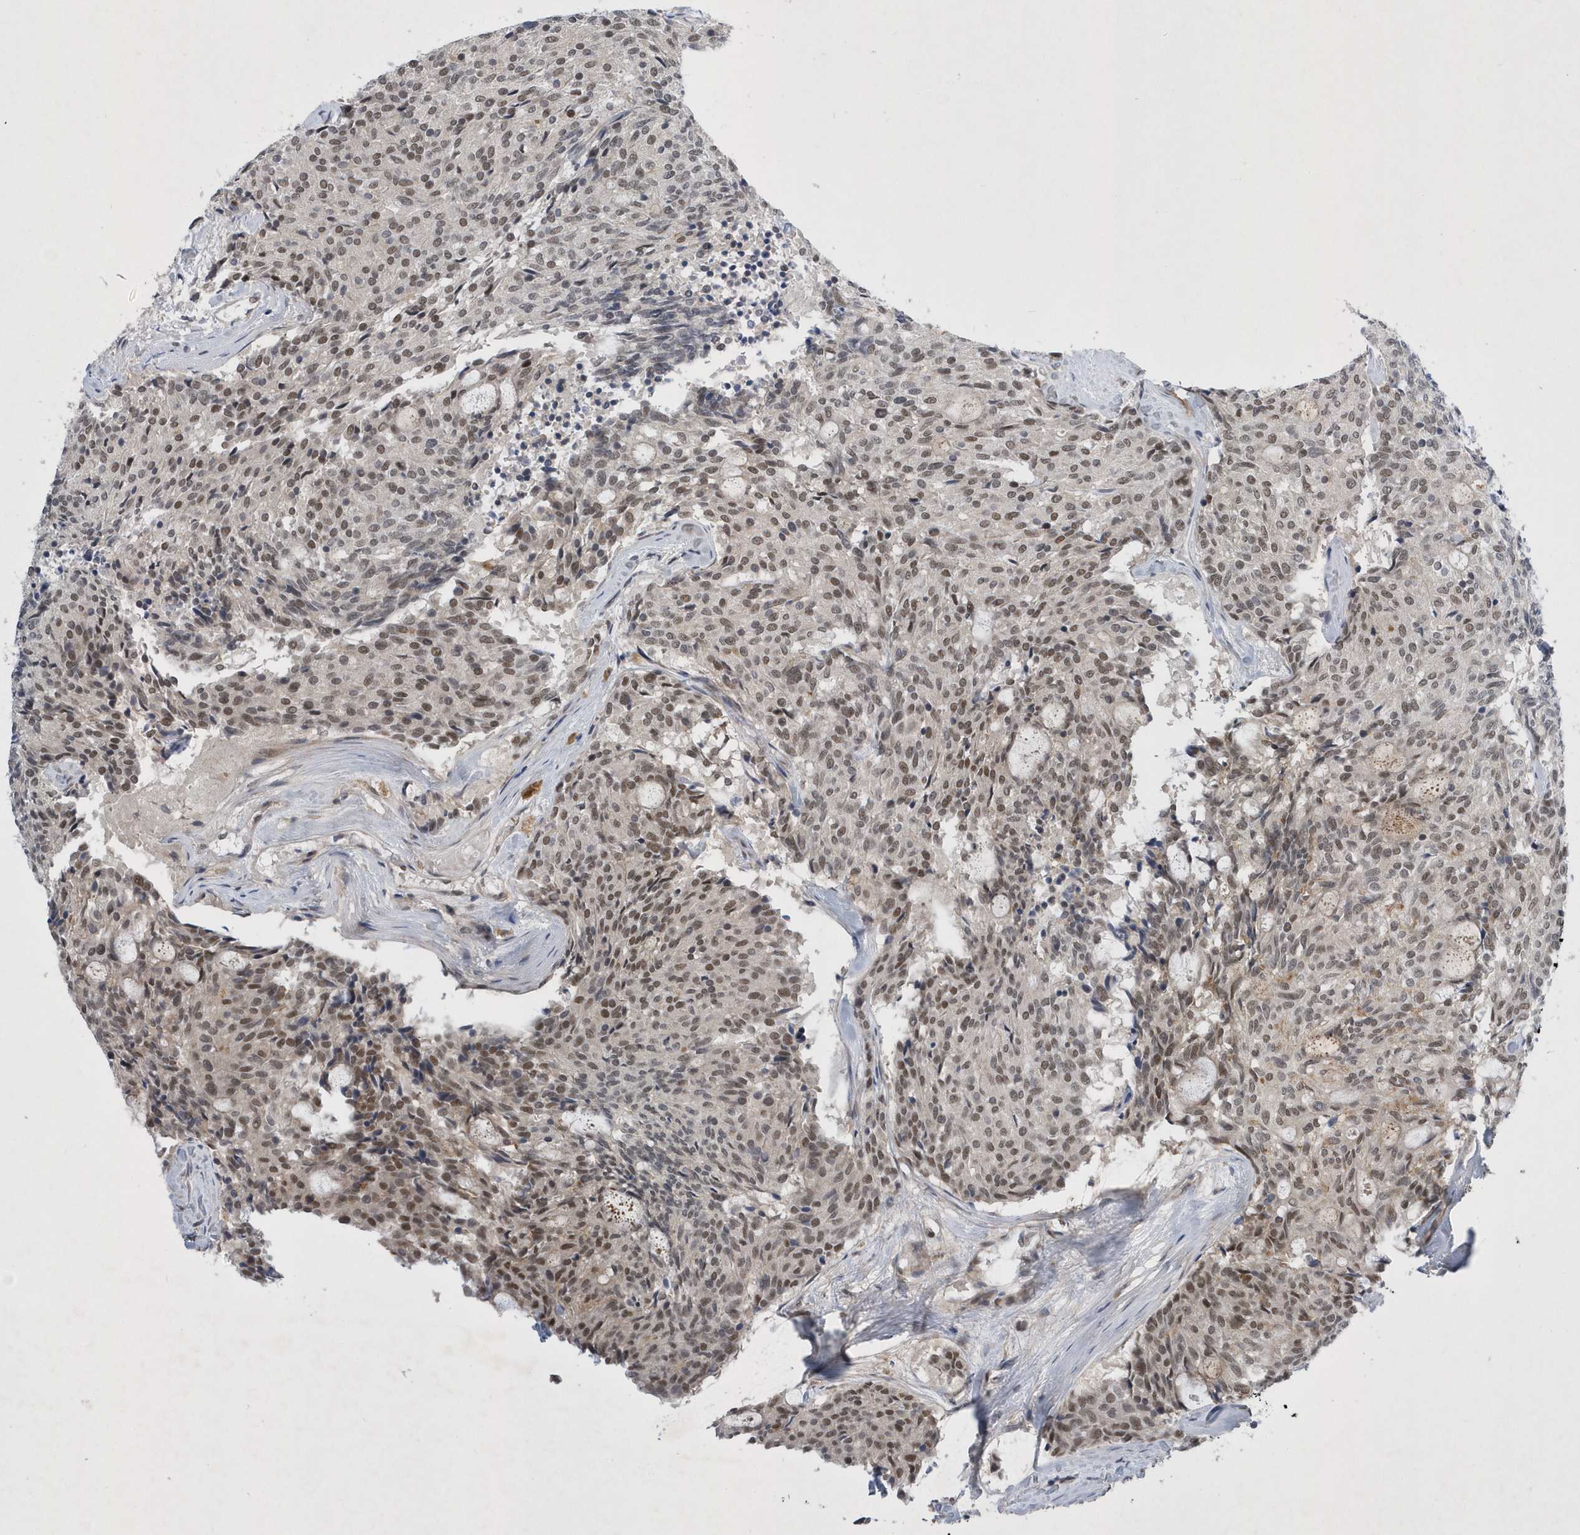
{"staining": {"intensity": "moderate", "quantity": "25%-75%", "location": "nuclear"}, "tissue": "carcinoid", "cell_type": "Tumor cells", "image_type": "cancer", "snomed": [{"axis": "morphology", "description": "Carcinoid, malignant, NOS"}, {"axis": "topography", "description": "Pancreas"}], "caption": "Protein expression analysis of human carcinoid (malignant) reveals moderate nuclear positivity in about 25%-75% of tumor cells.", "gene": "FAM217A", "patient": {"sex": "female", "age": 54}}